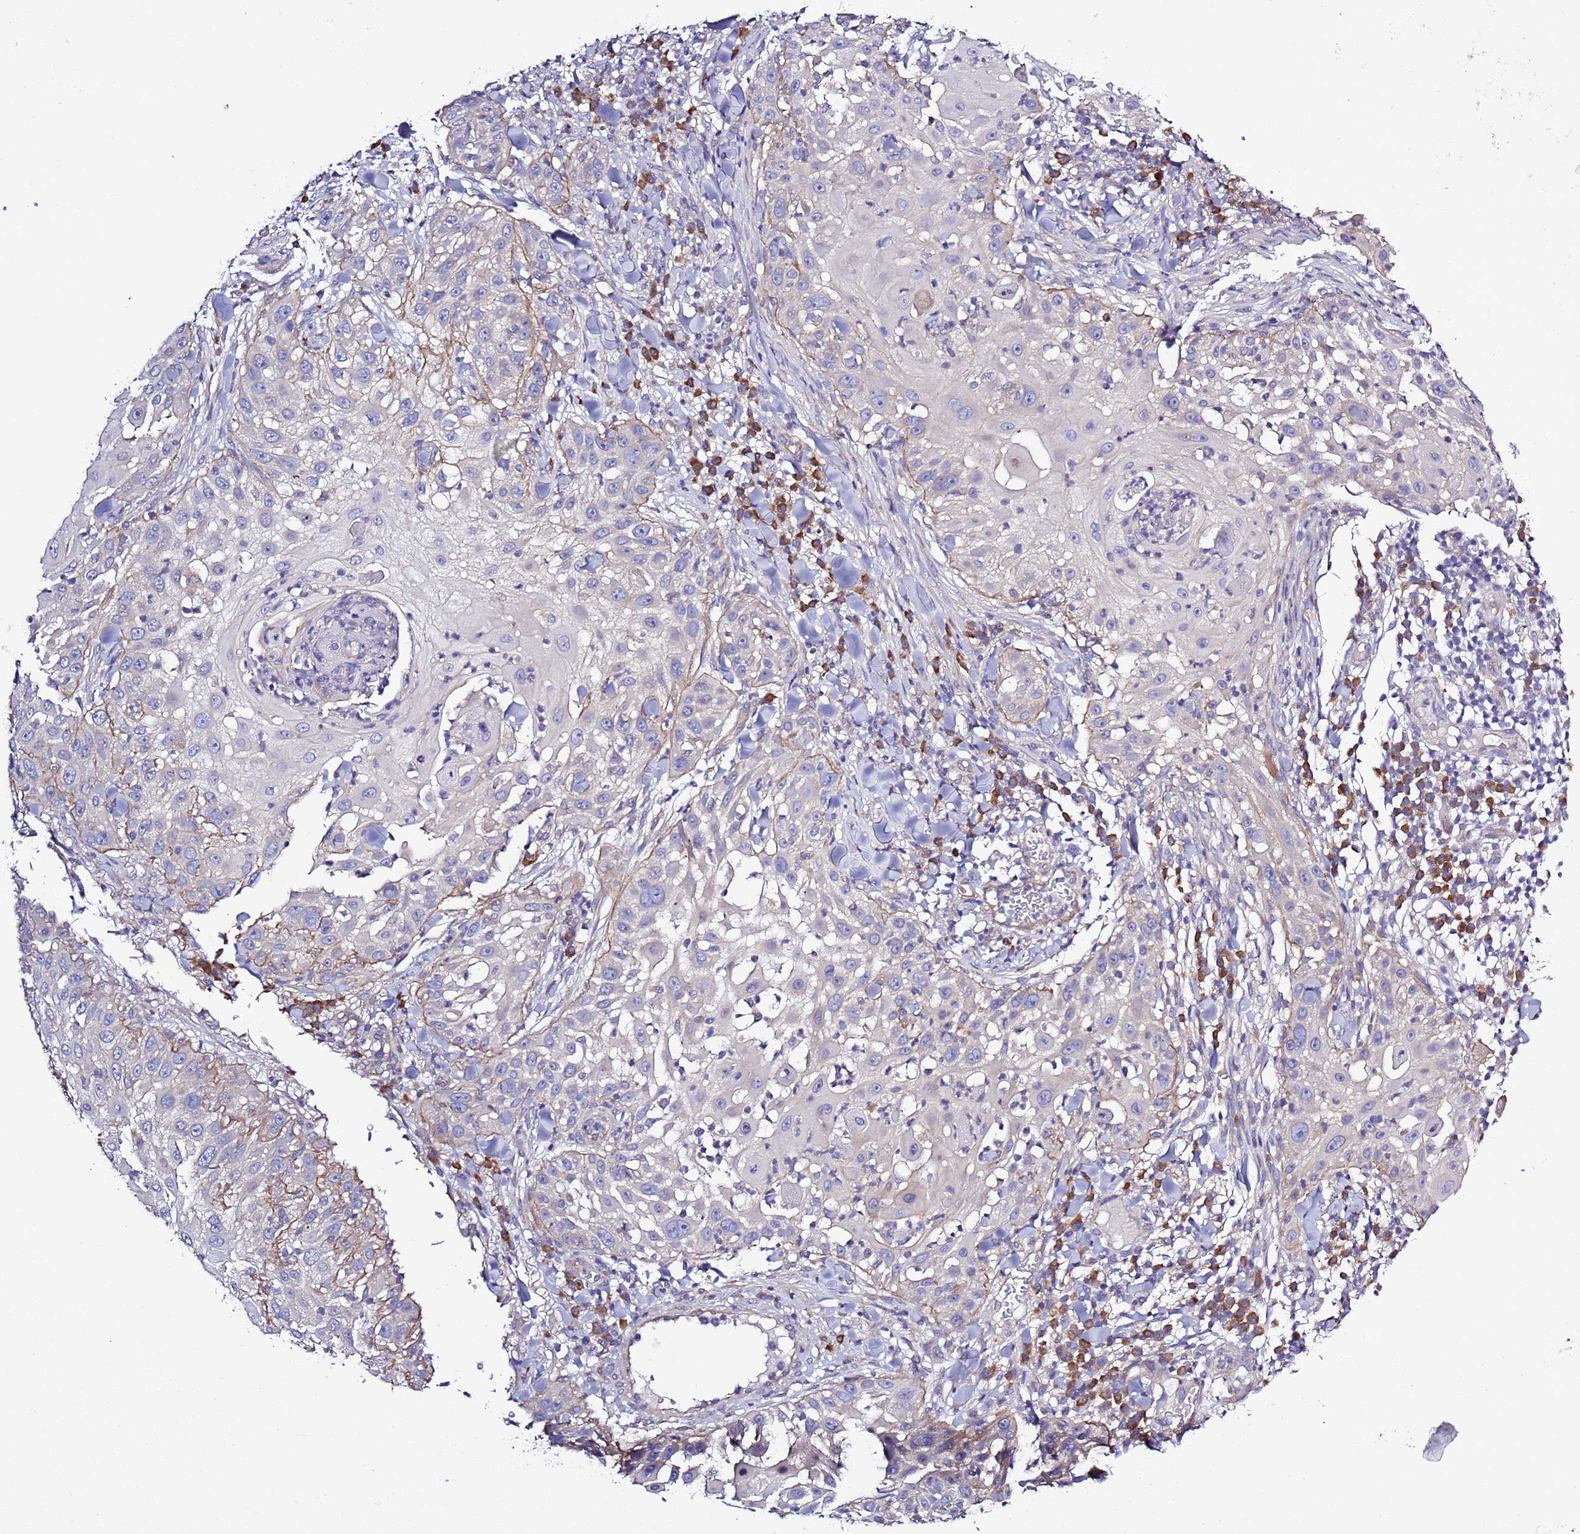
{"staining": {"intensity": "negative", "quantity": "none", "location": "none"}, "tissue": "skin cancer", "cell_type": "Tumor cells", "image_type": "cancer", "snomed": [{"axis": "morphology", "description": "Squamous cell carcinoma, NOS"}, {"axis": "topography", "description": "Skin"}], "caption": "Immunohistochemistry micrograph of human skin cancer stained for a protein (brown), which demonstrates no expression in tumor cells.", "gene": "SPCS1", "patient": {"sex": "female", "age": 44}}